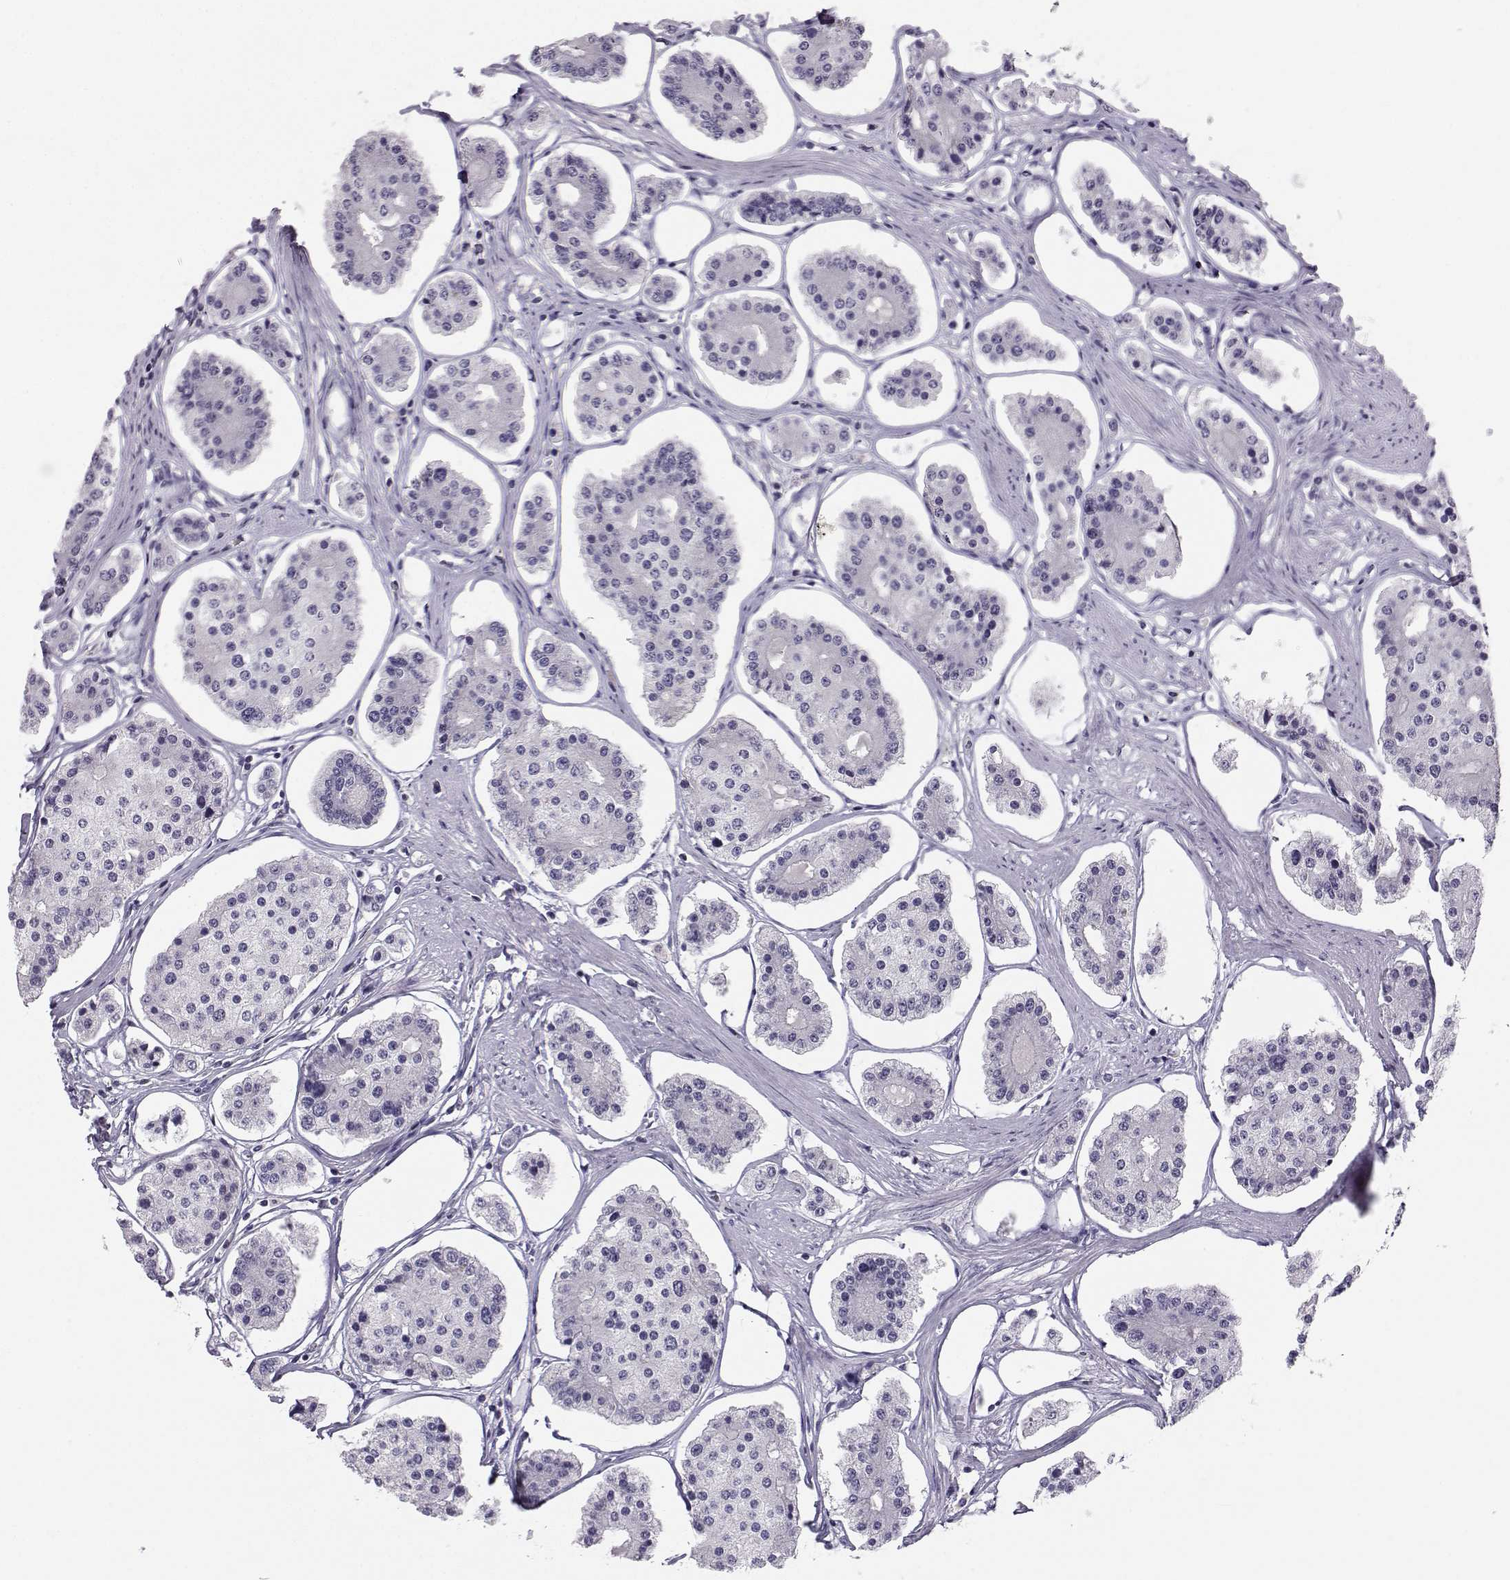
{"staining": {"intensity": "negative", "quantity": "none", "location": "none"}, "tissue": "carcinoid", "cell_type": "Tumor cells", "image_type": "cancer", "snomed": [{"axis": "morphology", "description": "Carcinoid, malignant, NOS"}, {"axis": "topography", "description": "Small intestine"}], "caption": "Carcinoid was stained to show a protein in brown. There is no significant expression in tumor cells.", "gene": "MROH7", "patient": {"sex": "female", "age": 65}}